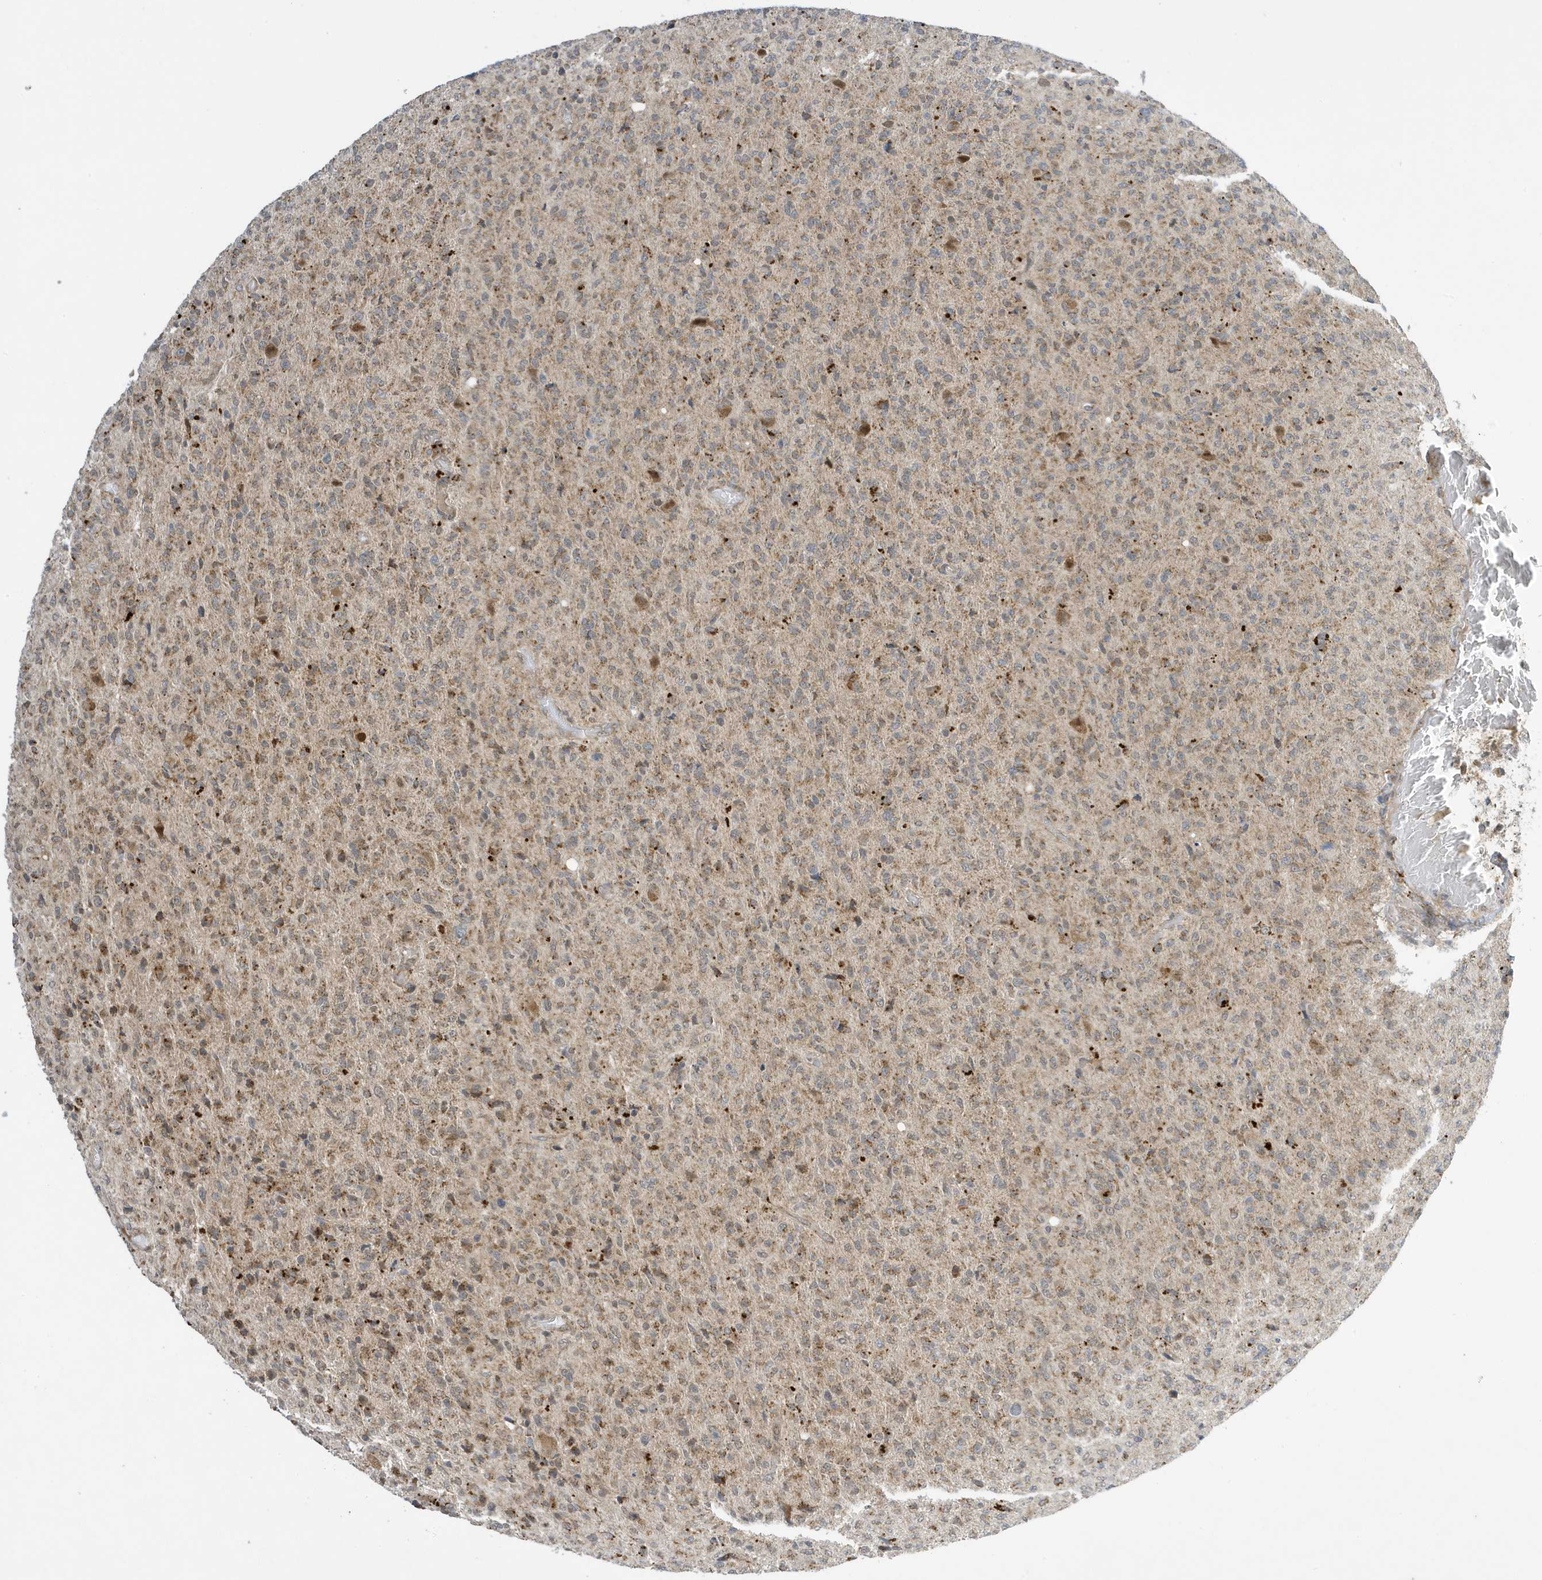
{"staining": {"intensity": "weak", "quantity": "25%-75%", "location": "cytoplasmic/membranous"}, "tissue": "glioma", "cell_type": "Tumor cells", "image_type": "cancer", "snomed": [{"axis": "morphology", "description": "Glioma, malignant, High grade"}, {"axis": "topography", "description": "Brain"}], "caption": "Glioma stained with immunohistochemistry shows weak cytoplasmic/membranous positivity in approximately 25%-75% of tumor cells.", "gene": "NCOA7", "patient": {"sex": "female", "age": 57}}